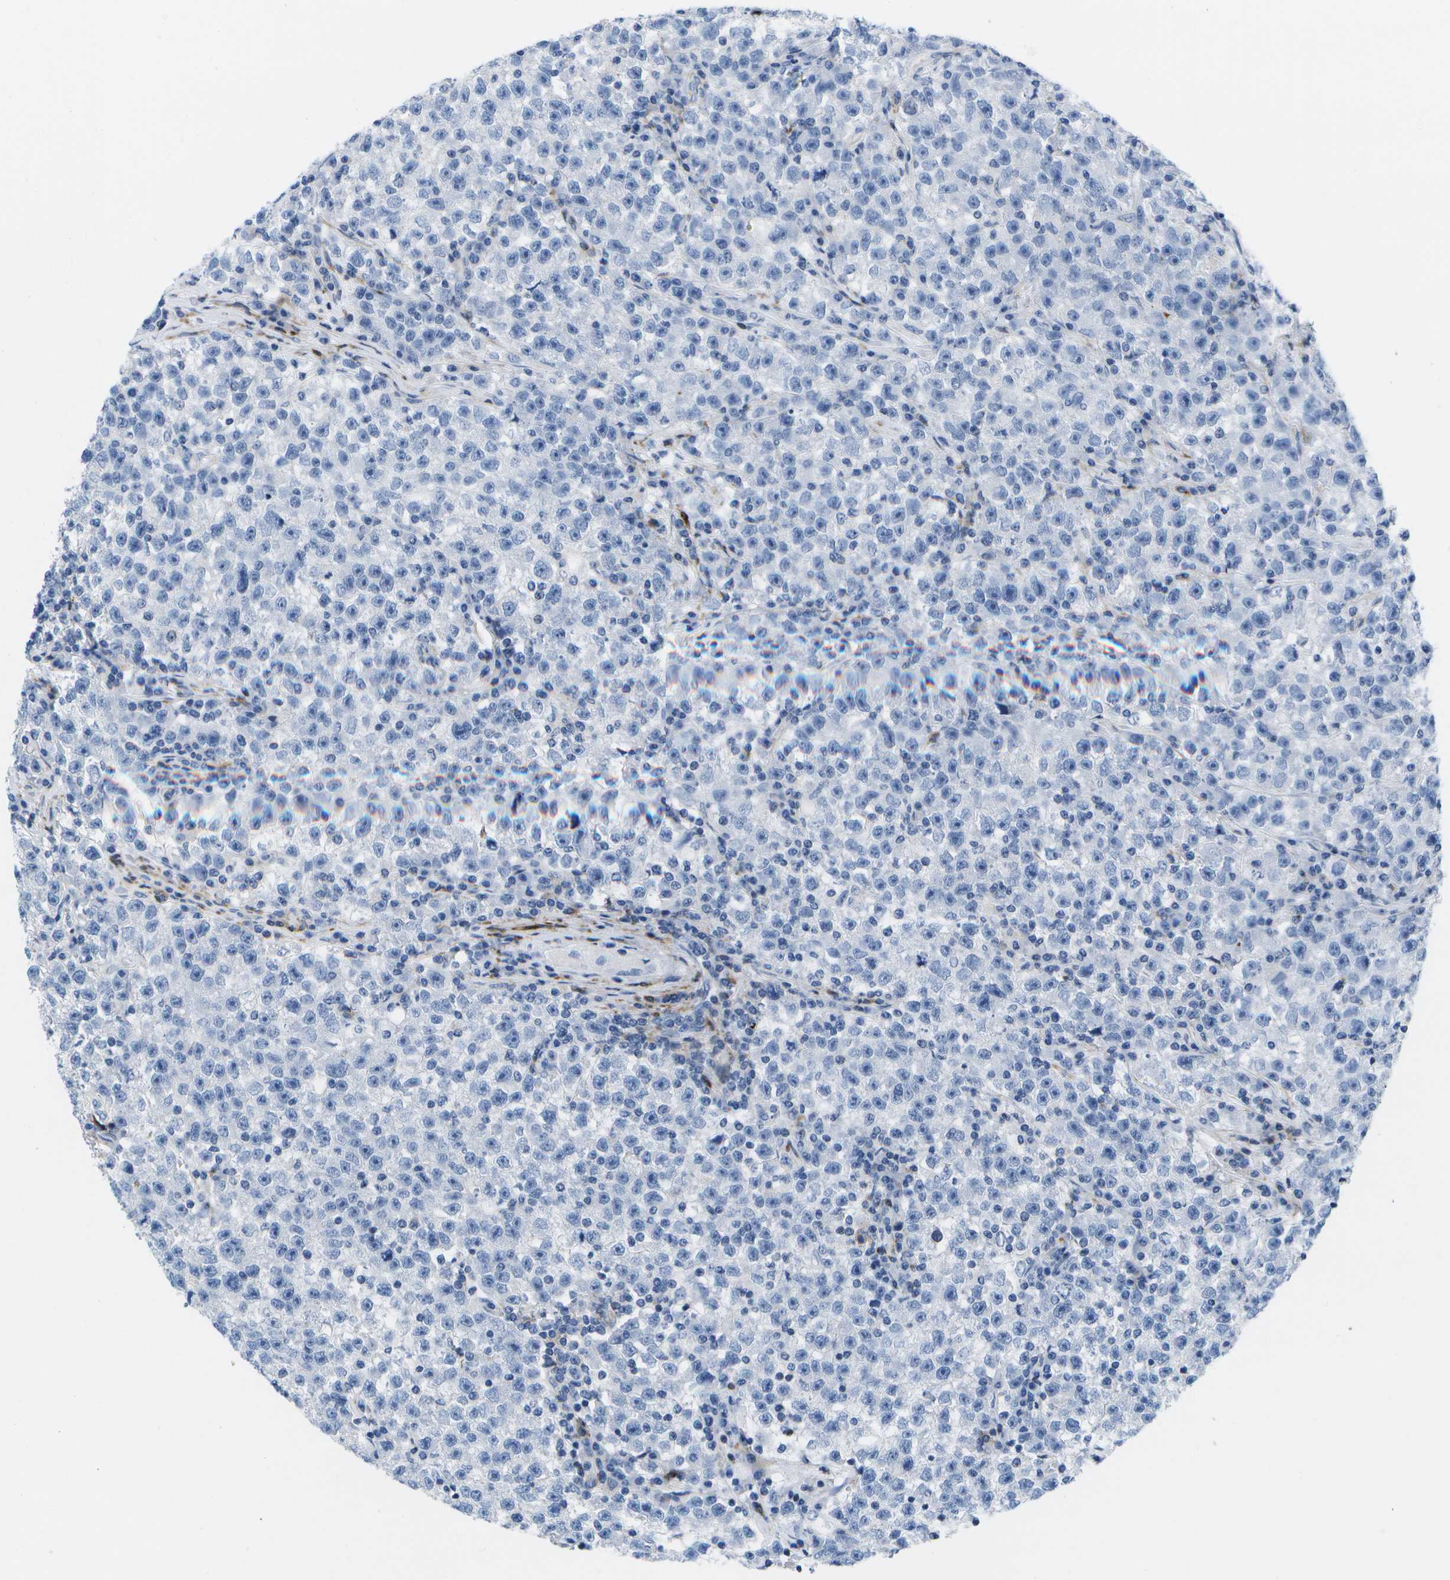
{"staining": {"intensity": "negative", "quantity": "none", "location": "none"}, "tissue": "testis cancer", "cell_type": "Tumor cells", "image_type": "cancer", "snomed": [{"axis": "morphology", "description": "Seminoma, NOS"}, {"axis": "topography", "description": "Testis"}], "caption": "Photomicrograph shows no protein staining in tumor cells of seminoma (testis) tissue. (Brightfield microscopy of DAB (3,3'-diaminobenzidine) immunohistochemistry (IHC) at high magnification).", "gene": "ADGRG6", "patient": {"sex": "male", "age": 22}}